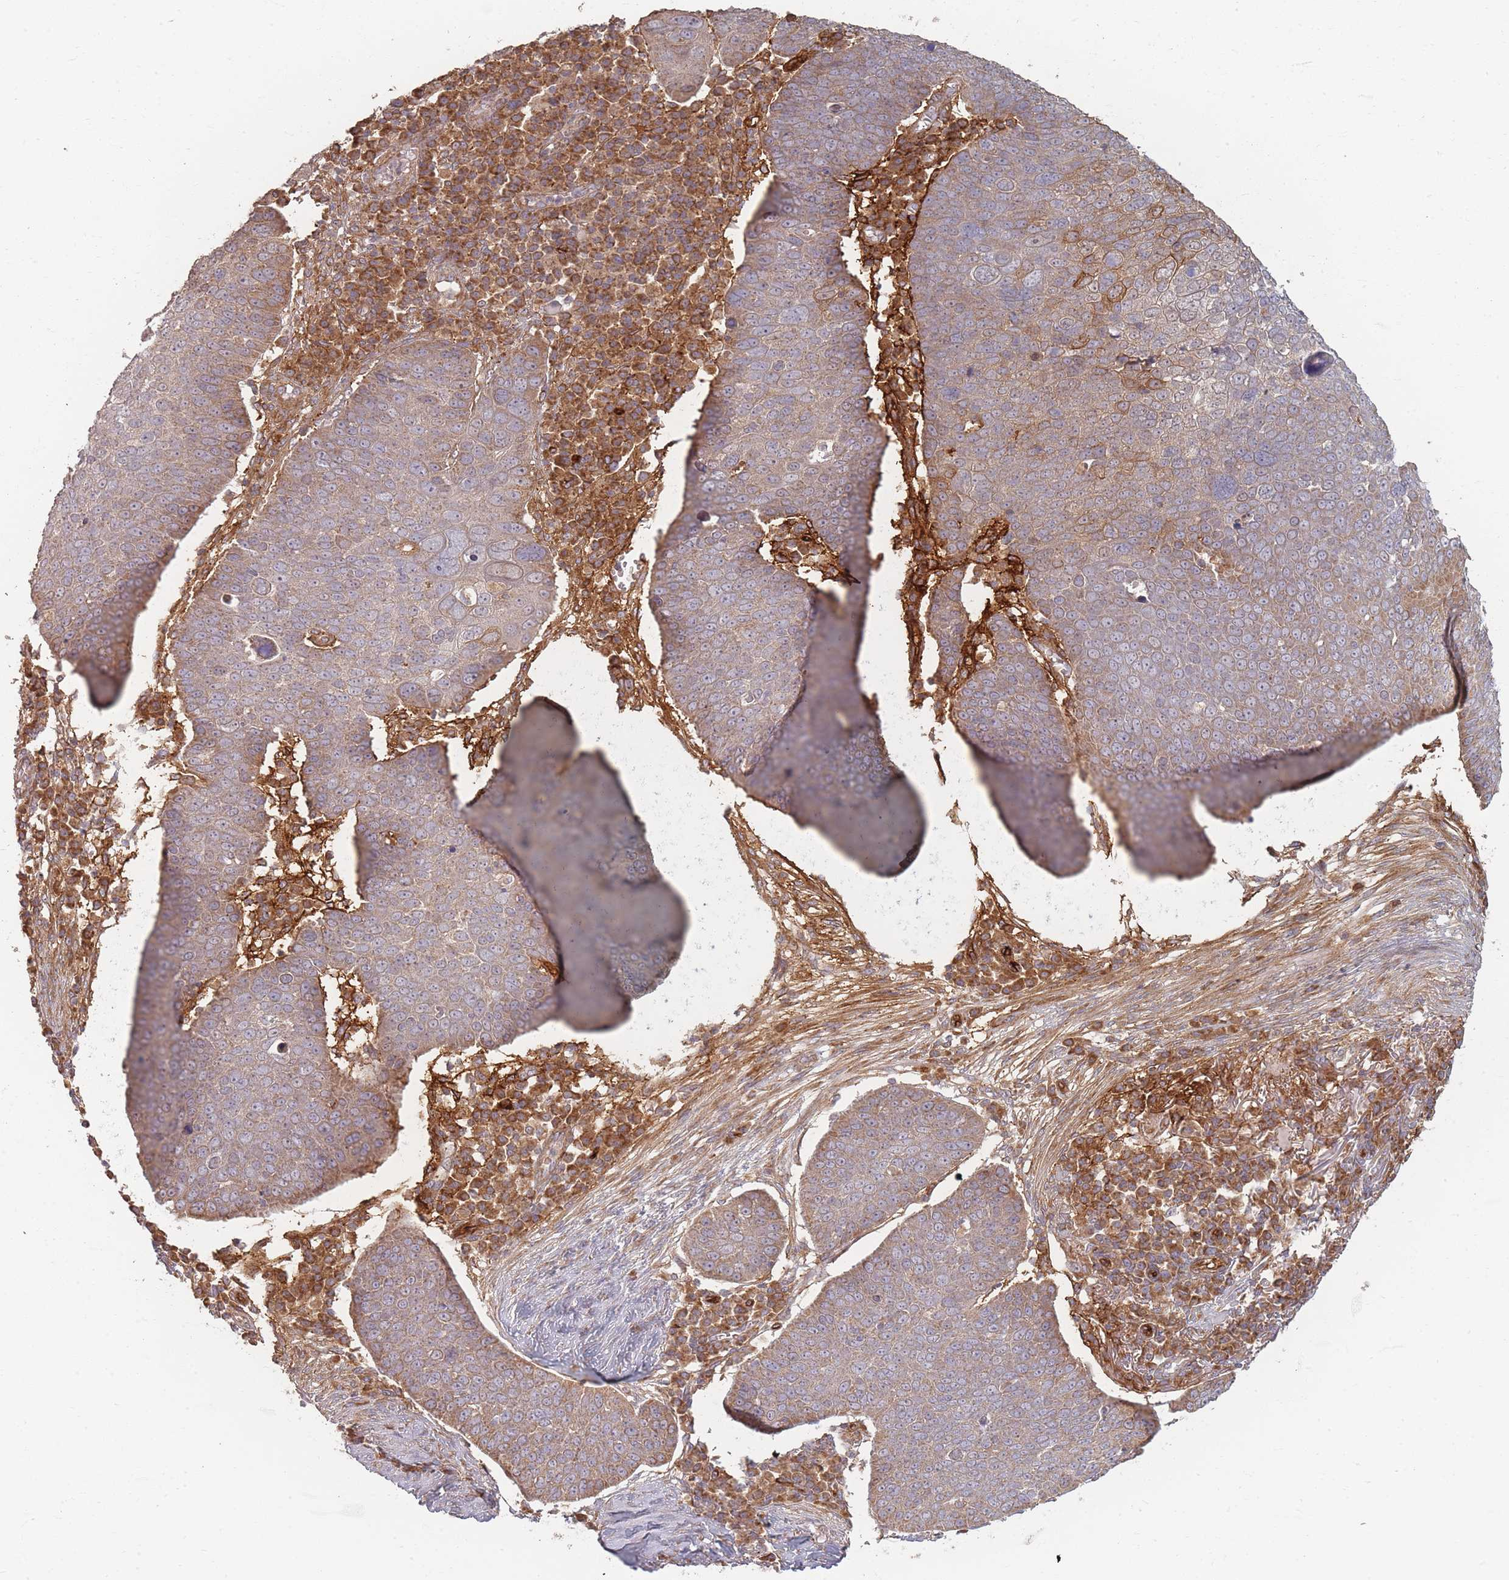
{"staining": {"intensity": "weak", "quantity": "<25%", "location": "cytoplasmic/membranous"}, "tissue": "skin cancer", "cell_type": "Tumor cells", "image_type": "cancer", "snomed": [{"axis": "morphology", "description": "Squamous cell carcinoma, NOS"}, {"axis": "topography", "description": "Skin"}], "caption": "High magnification brightfield microscopy of skin cancer (squamous cell carcinoma) stained with DAB (3,3'-diaminobenzidine) (brown) and counterstained with hematoxylin (blue): tumor cells show no significant expression. Brightfield microscopy of immunohistochemistry (IHC) stained with DAB (3,3'-diaminobenzidine) (brown) and hematoxylin (blue), captured at high magnification.", "gene": "MRPS6", "patient": {"sex": "male", "age": 71}}